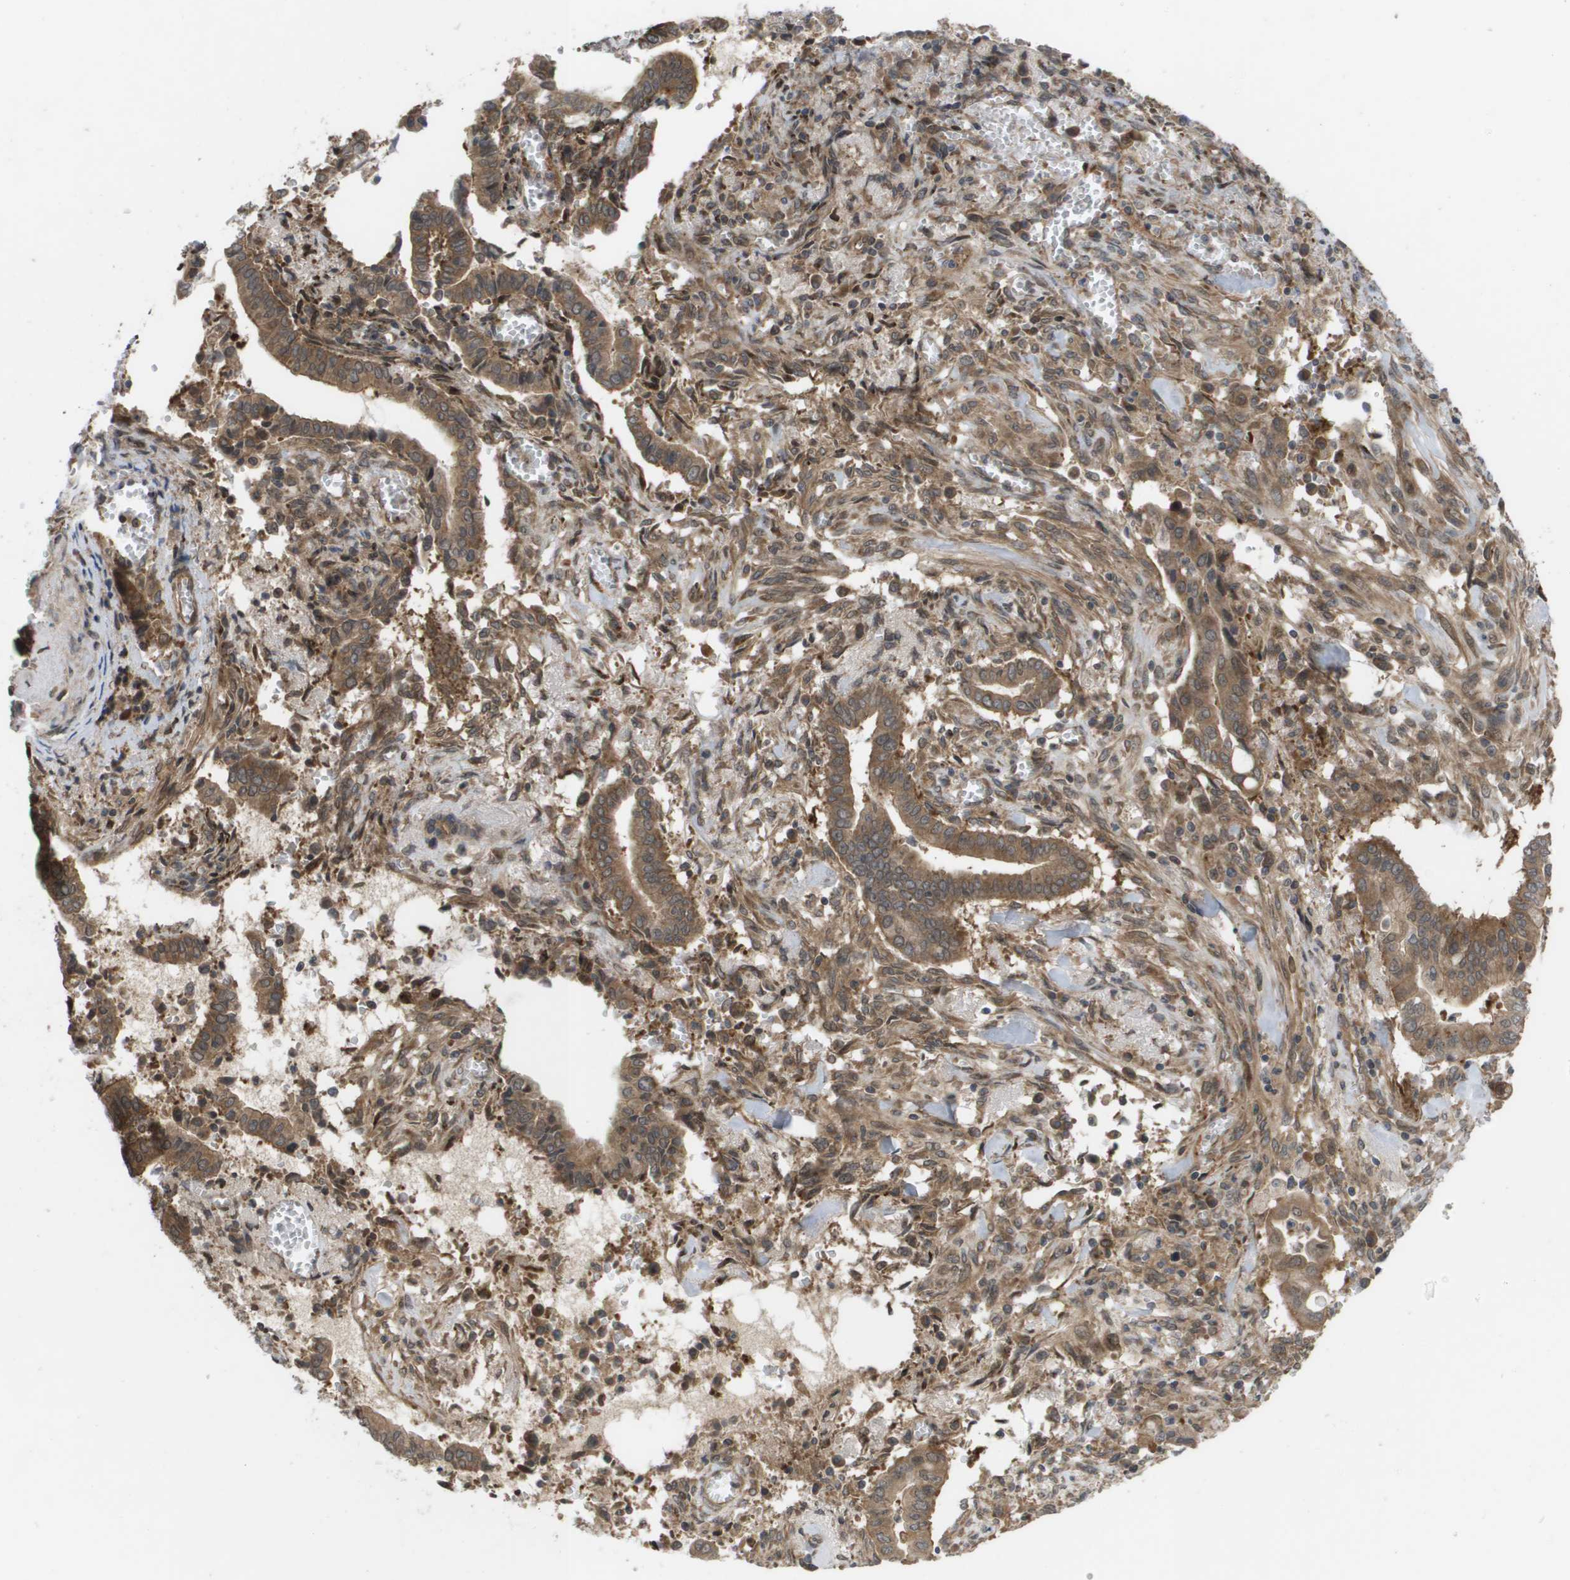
{"staining": {"intensity": "moderate", "quantity": ">75%", "location": "cytoplasmic/membranous,nuclear"}, "tissue": "cervical cancer", "cell_type": "Tumor cells", "image_type": "cancer", "snomed": [{"axis": "morphology", "description": "Adenocarcinoma, NOS"}, {"axis": "topography", "description": "Cervix"}], "caption": "Protein expression analysis of cervical adenocarcinoma displays moderate cytoplasmic/membranous and nuclear expression in about >75% of tumor cells.", "gene": "CTPS2", "patient": {"sex": "female", "age": 44}}